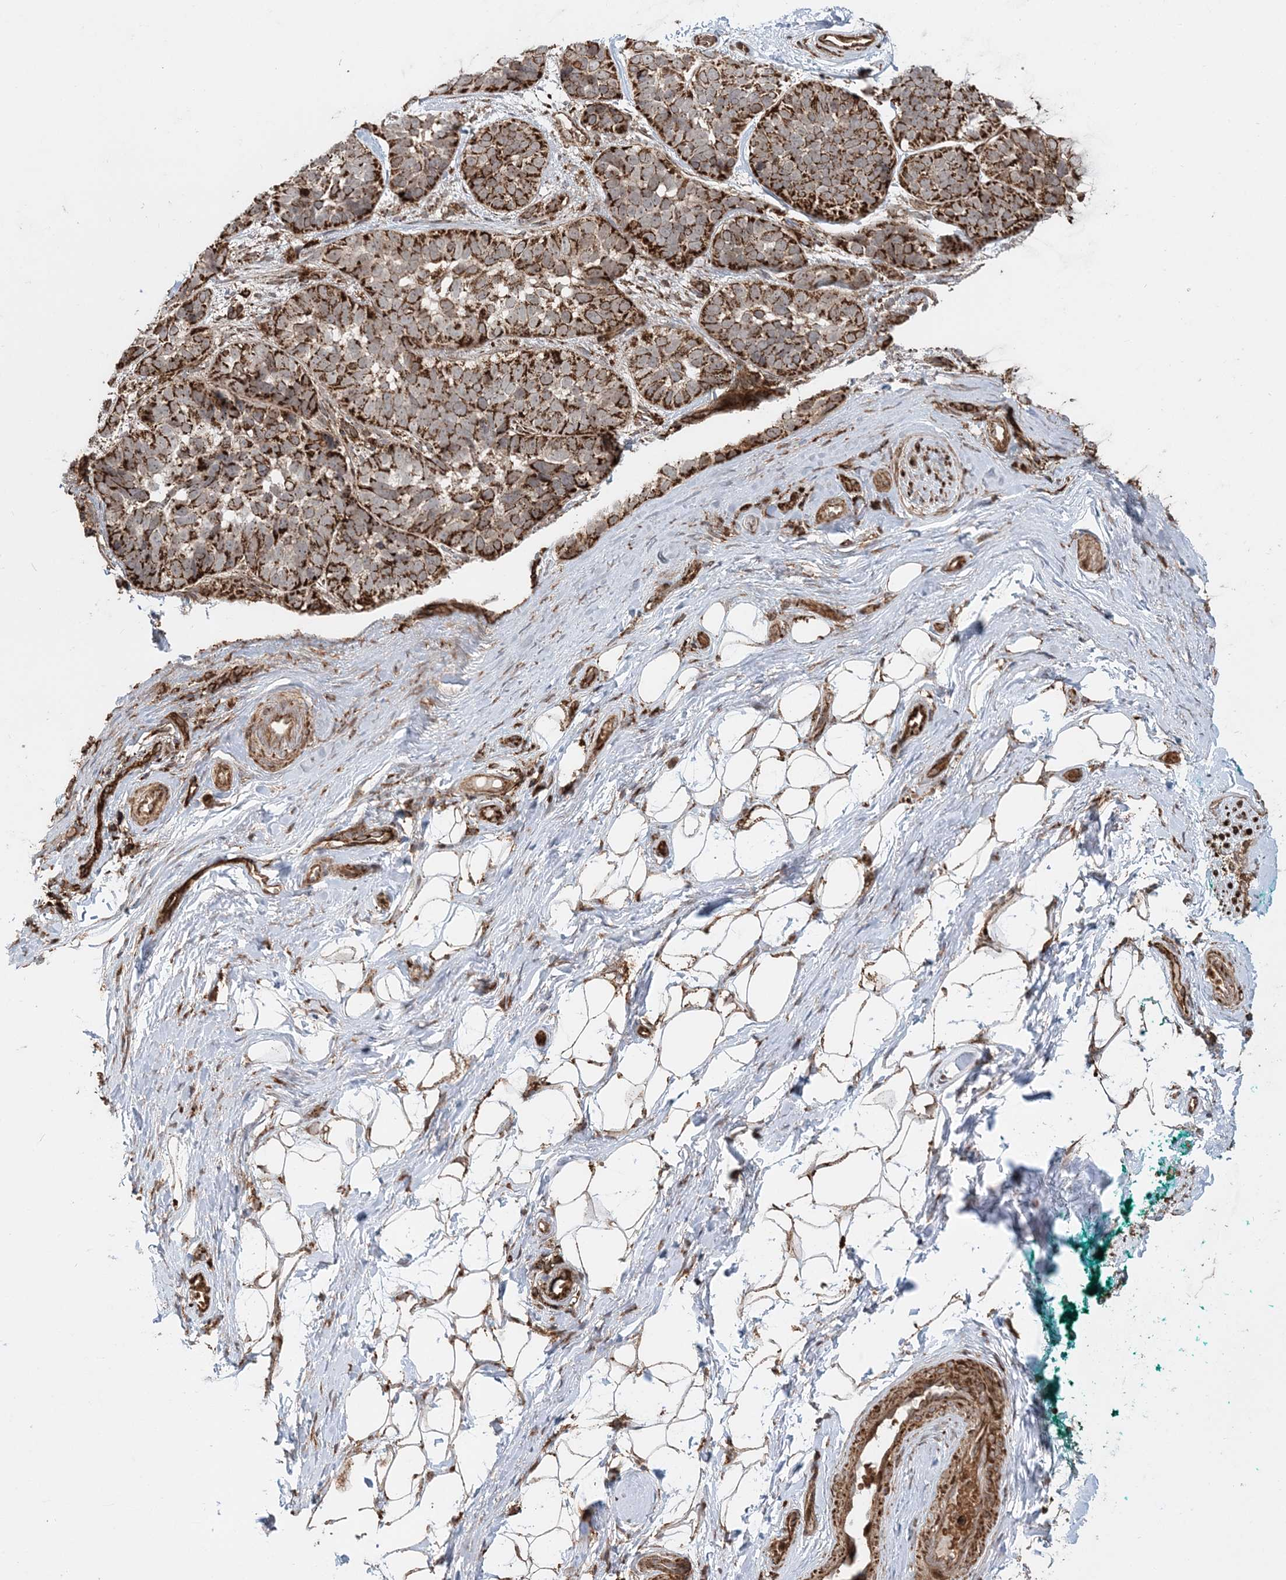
{"staining": {"intensity": "strong", "quantity": ">75%", "location": "cytoplasmic/membranous"}, "tissue": "skin cancer", "cell_type": "Tumor cells", "image_type": "cancer", "snomed": [{"axis": "morphology", "description": "Basal cell carcinoma"}, {"axis": "topography", "description": "Skin"}], "caption": "Immunohistochemistry (IHC) image of human skin cancer stained for a protein (brown), which reveals high levels of strong cytoplasmic/membranous expression in about >75% of tumor cells.", "gene": "LRPPRC", "patient": {"sex": "male", "age": 62}}